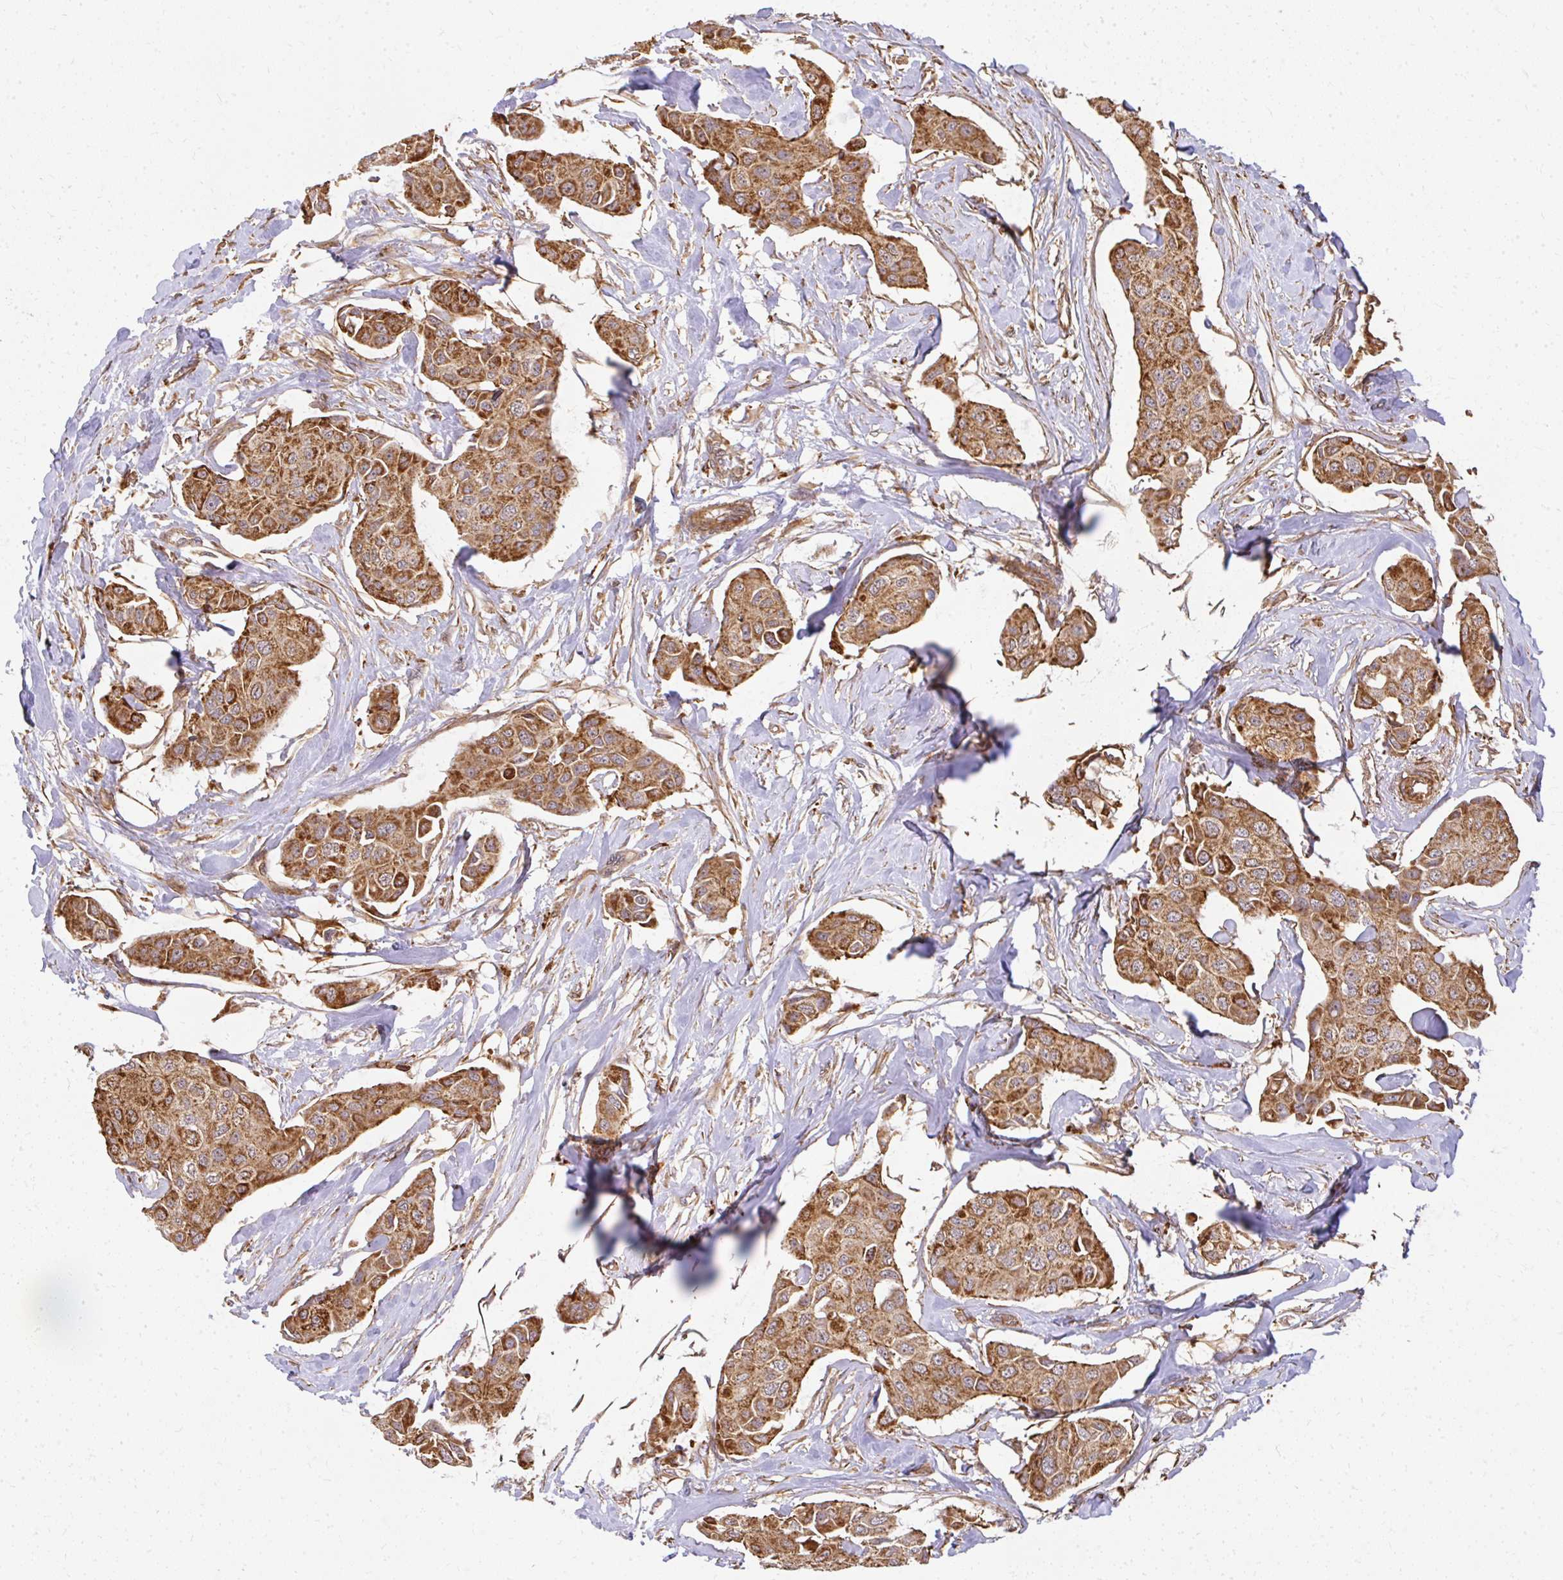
{"staining": {"intensity": "strong", "quantity": ">75%", "location": "cytoplasmic/membranous"}, "tissue": "breast cancer", "cell_type": "Tumor cells", "image_type": "cancer", "snomed": [{"axis": "morphology", "description": "Duct carcinoma"}, {"axis": "topography", "description": "Breast"}, {"axis": "topography", "description": "Lymph node"}], "caption": "Strong cytoplasmic/membranous protein expression is seen in about >75% of tumor cells in breast infiltrating ductal carcinoma.", "gene": "GNS", "patient": {"sex": "female", "age": 80}}